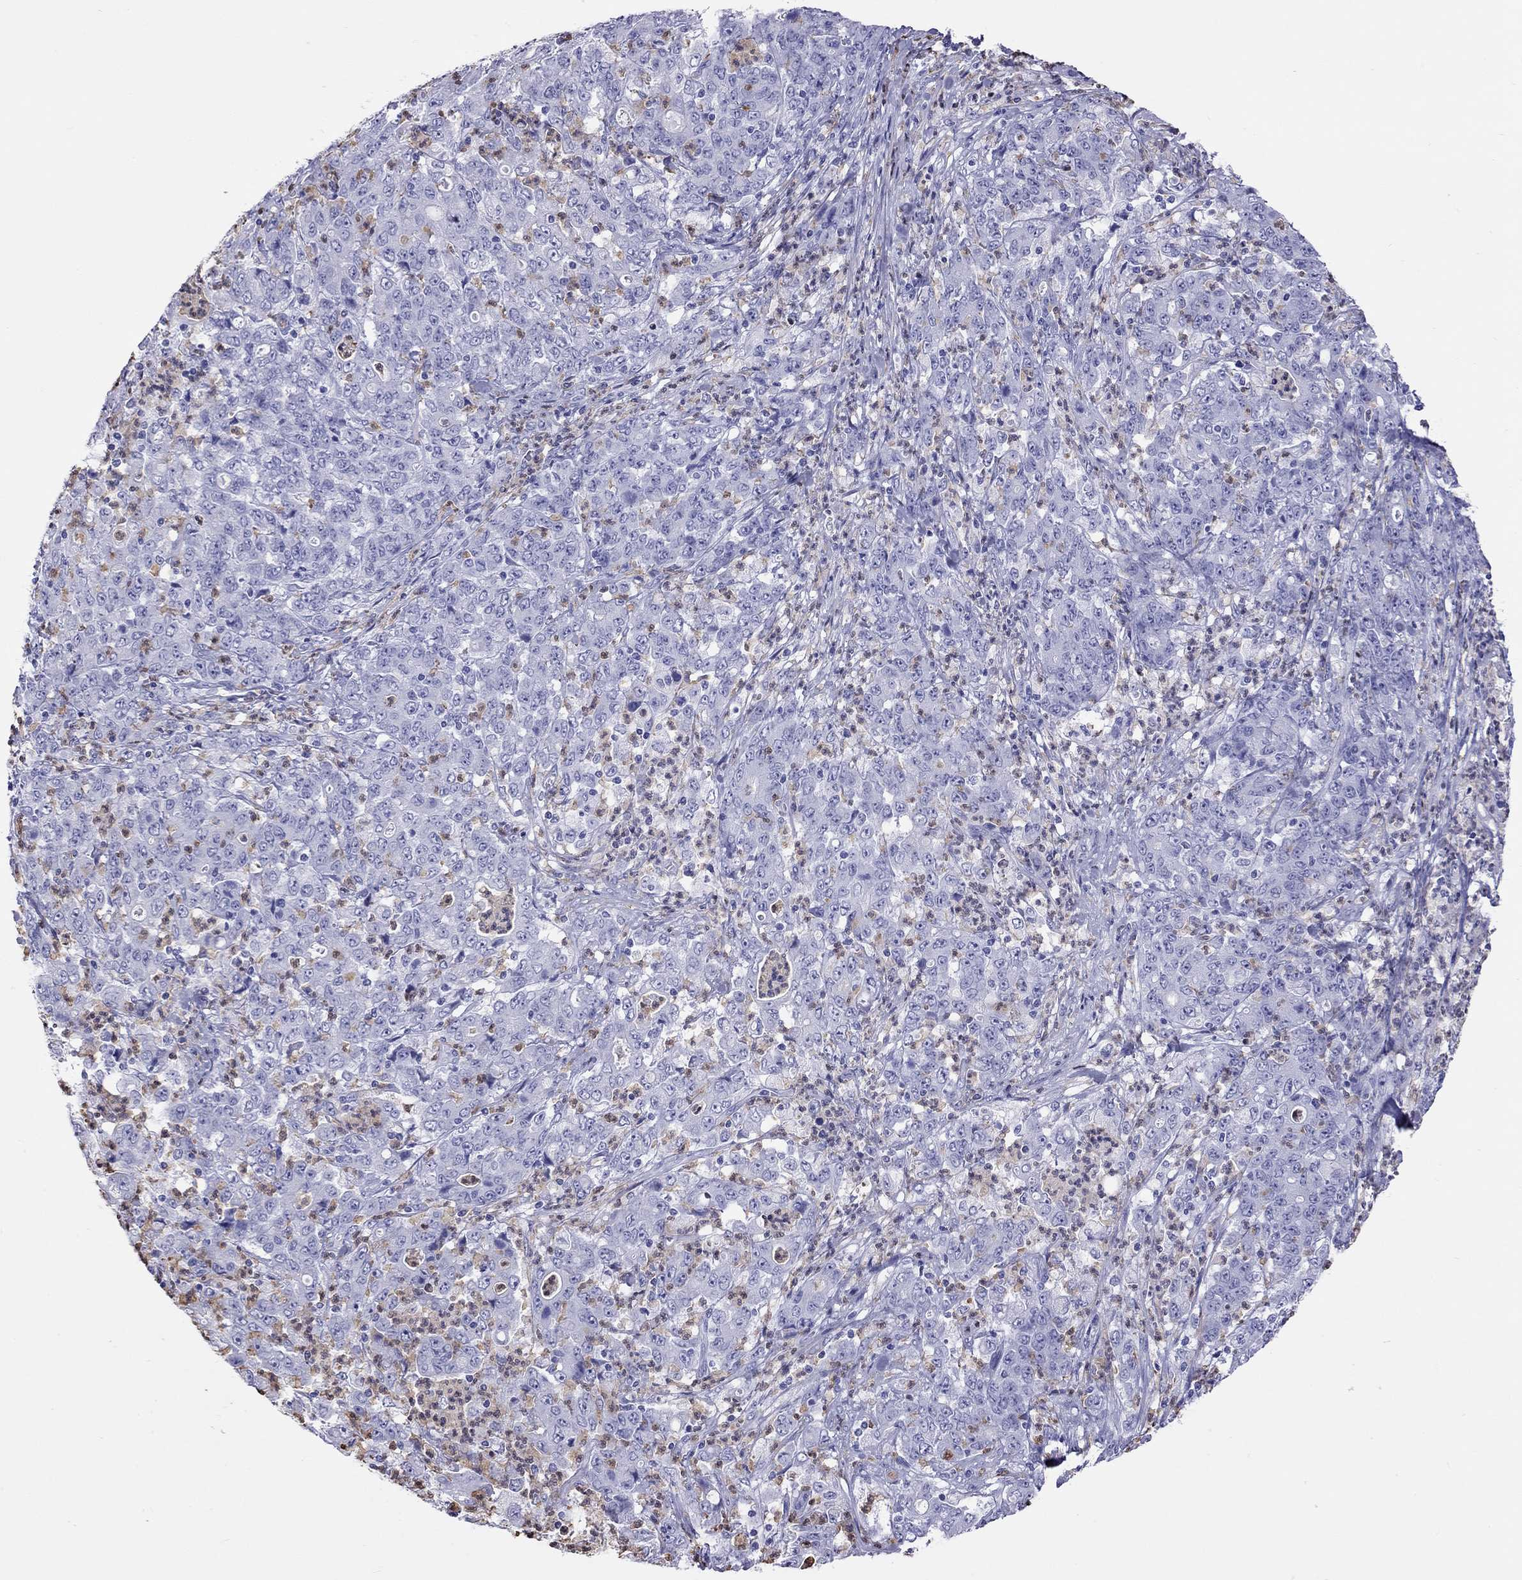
{"staining": {"intensity": "negative", "quantity": "none", "location": "none"}, "tissue": "stomach cancer", "cell_type": "Tumor cells", "image_type": "cancer", "snomed": [{"axis": "morphology", "description": "Adenocarcinoma, NOS"}, {"axis": "topography", "description": "Stomach, lower"}], "caption": "Stomach cancer stained for a protein using immunohistochemistry (IHC) reveals no positivity tumor cells.", "gene": "SLAMF1", "patient": {"sex": "female", "age": 71}}